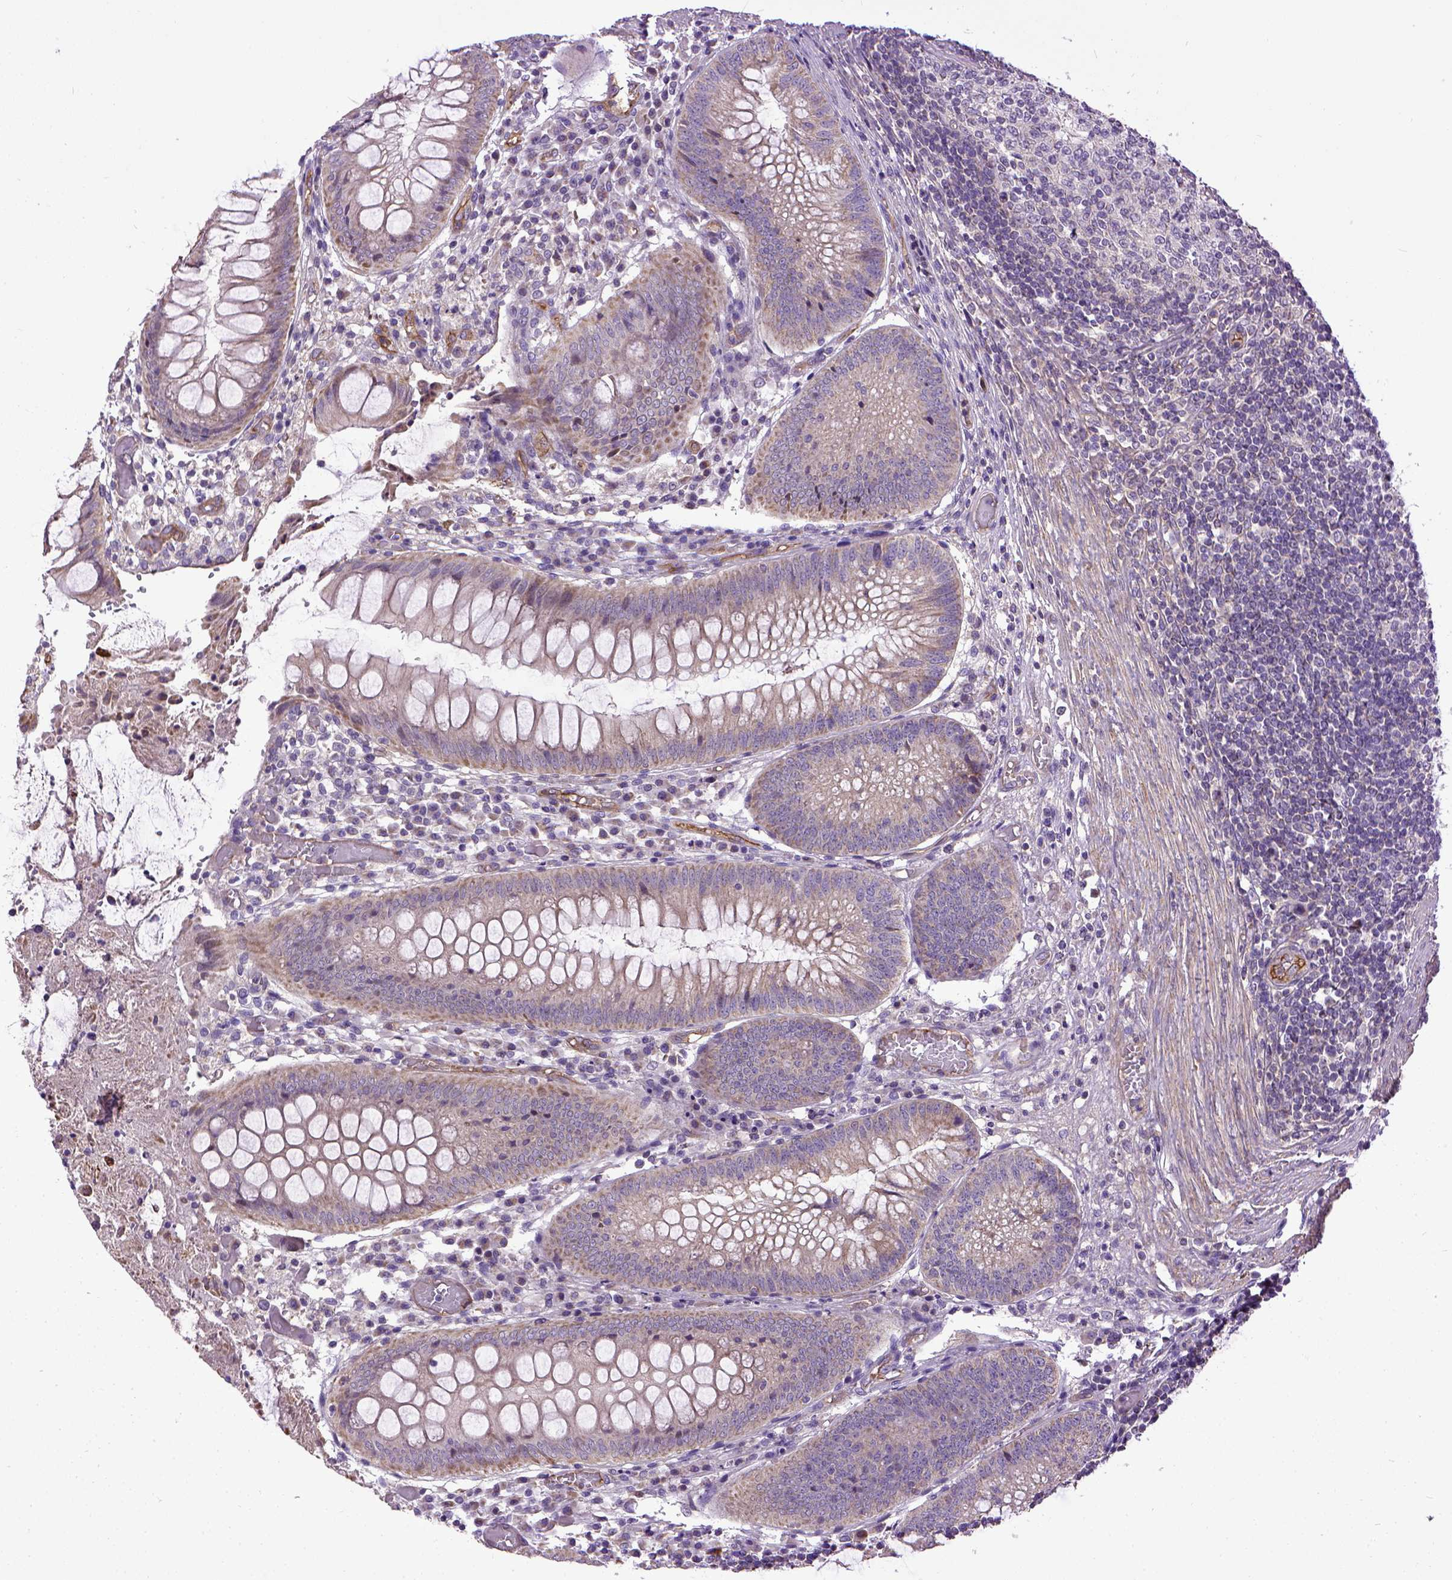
{"staining": {"intensity": "moderate", "quantity": ">75%", "location": "cytoplasmic/membranous"}, "tissue": "appendix", "cell_type": "Glandular cells", "image_type": "normal", "snomed": [{"axis": "morphology", "description": "Normal tissue, NOS"}, {"axis": "morphology", "description": "Inflammation, NOS"}, {"axis": "topography", "description": "Appendix"}], "caption": "Unremarkable appendix demonstrates moderate cytoplasmic/membranous expression in approximately >75% of glandular cells The staining is performed using DAB (3,3'-diaminobenzidine) brown chromogen to label protein expression. The nuclei are counter-stained blue using hematoxylin..", "gene": "ENG", "patient": {"sex": "male", "age": 16}}